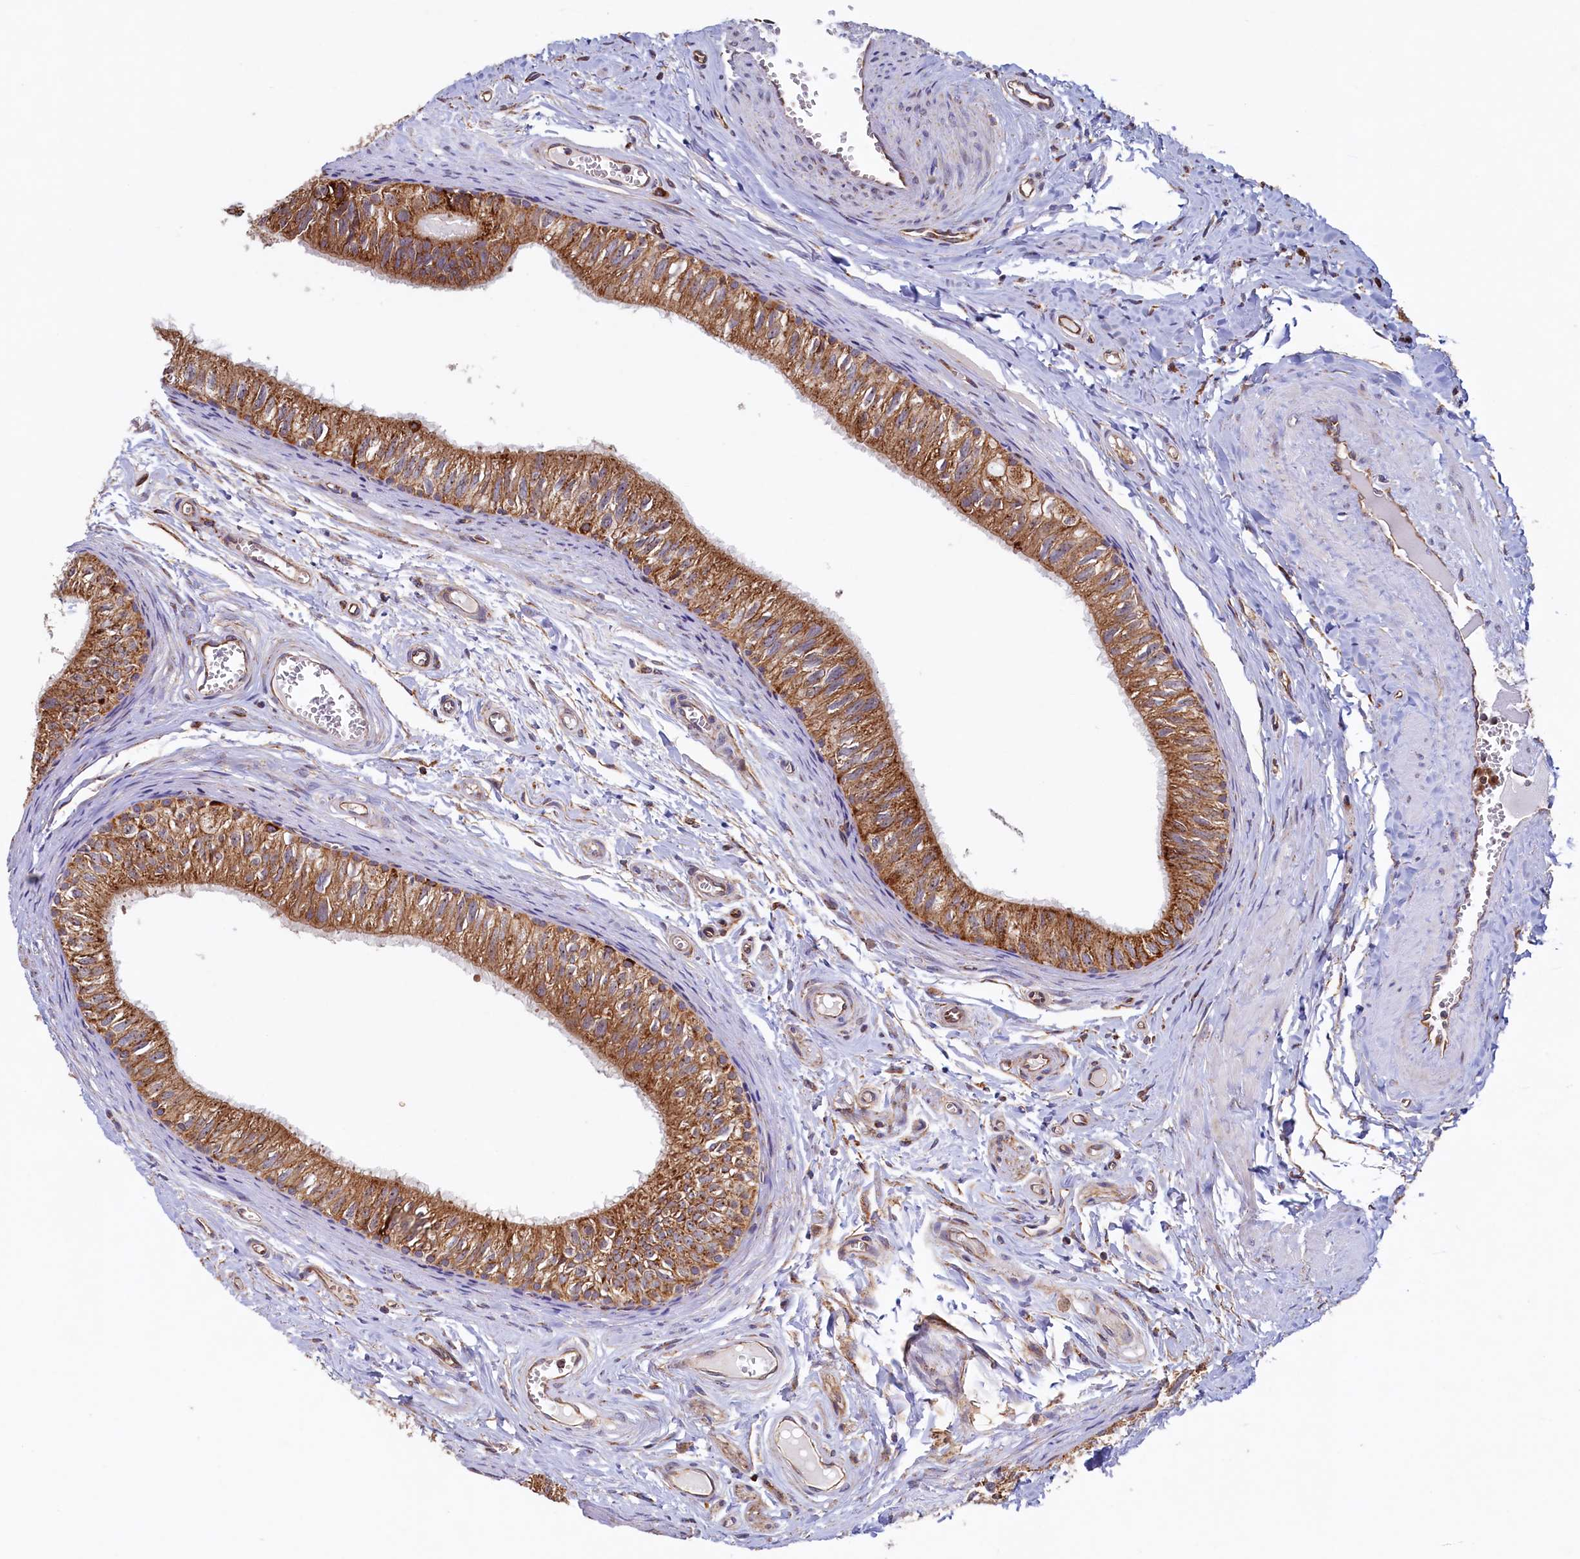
{"staining": {"intensity": "moderate", "quantity": ">75%", "location": "cytoplasmic/membranous"}, "tissue": "epididymis", "cell_type": "Glandular cells", "image_type": "normal", "snomed": [{"axis": "morphology", "description": "Normal tissue, NOS"}, {"axis": "topography", "description": "Epididymis"}], "caption": "High-magnification brightfield microscopy of normal epididymis stained with DAB (3,3'-diaminobenzidine) (brown) and counterstained with hematoxylin (blue). glandular cells exhibit moderate cytoplasmic/membranous positivity is appreciated in about>75% of cells. (brown staining indicates protein expression, while blue staining denotes nuclei).", "gene": "UBE3B", "patient": {"sex": "male", "age": 42}}